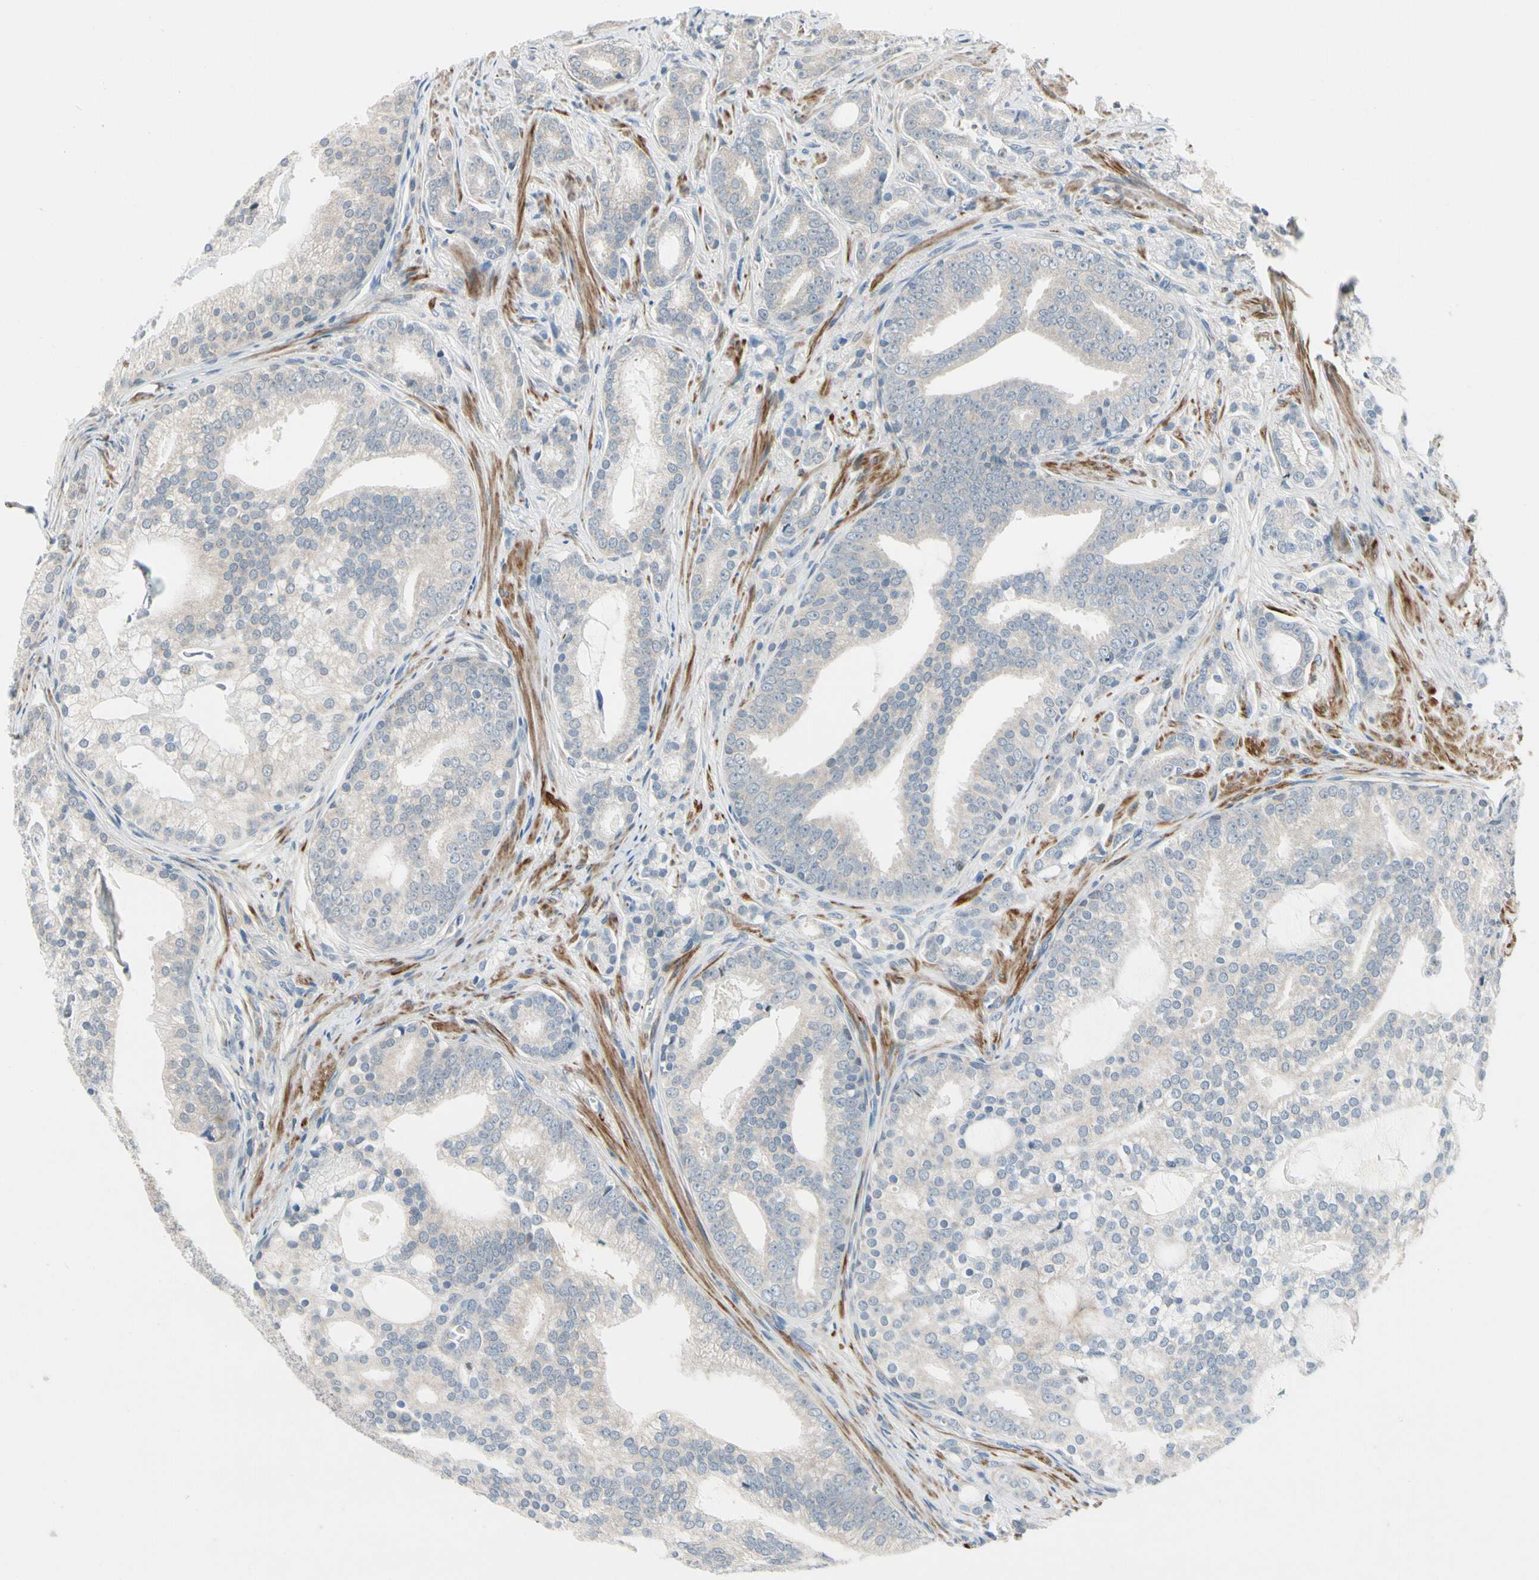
{"staining": {"intensity": "negative", "quantity": "none", "location": "none"}, "tissue": "prostate cancer", "cell_type": "Tumor cells", "image_type": "cancer", "snomed": [{"axis": "morphology", "description": "Adenocarcinoma, Low grade"}, {"axis": "topography", "description": "Prostate"}], "caption": "DAB (3,3'-diaminobenzidine) immunohistochemical staining of human adenocarcinoma (low-grade) (prostate) reveals no significant expression in tumor cells.", "gene": "SLC27A6", "patient": {"sex": "male", "age": 58}}